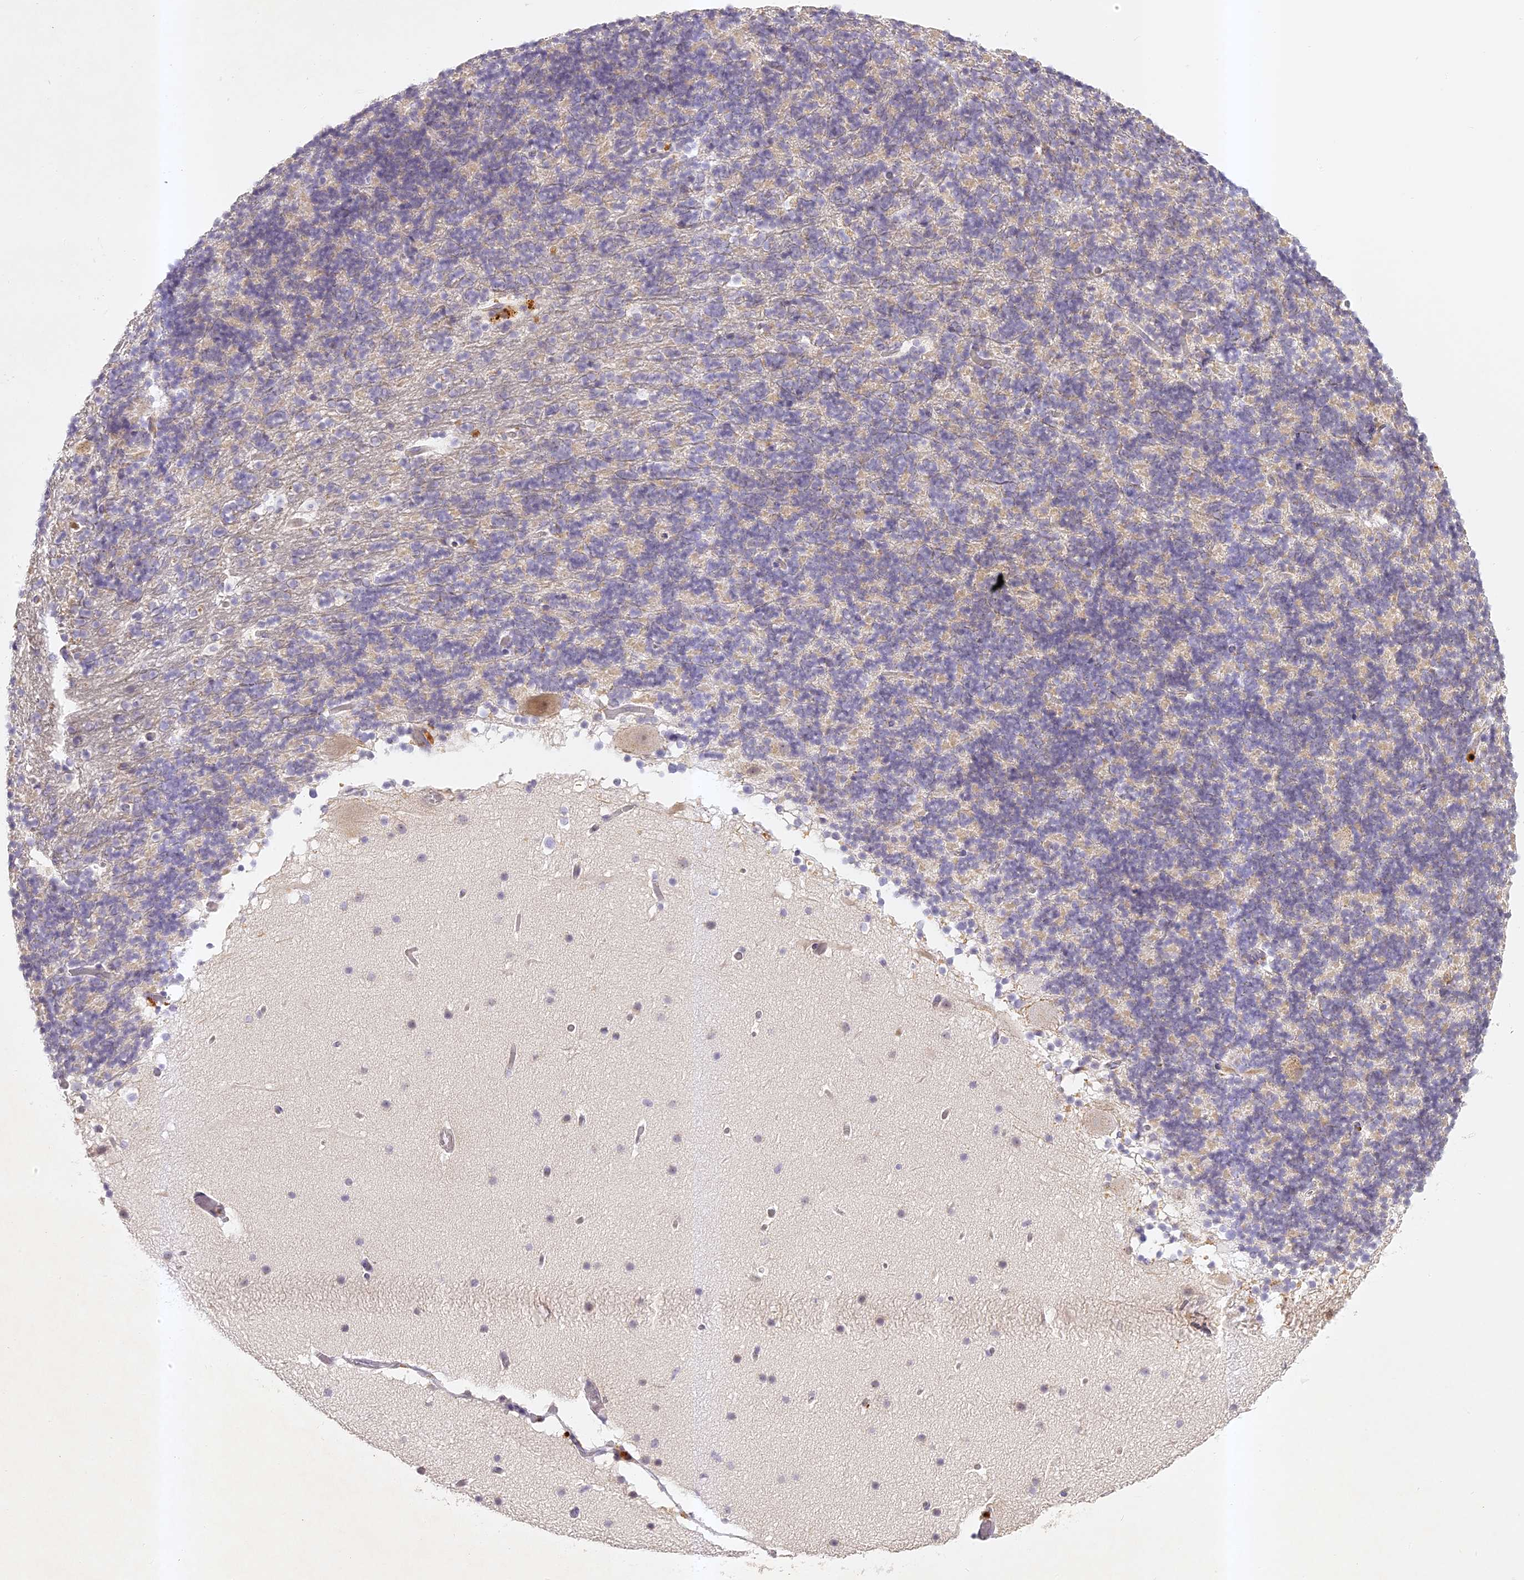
{"staining": {"intensity": "weak", "quantity": "<25%", "location": "cytoplasmic/membranous"}, "tissue": "cerebellum", "cell_type": "Cells in granular layer", "image_type": "normal", "snomed": [{"axis": "morphology", "description": "Normal tissue, NOS"}, {"axis": "topography", "description": "Cerebellum"}], "caption": "Immunohistochemical staining of benign cerebellum exhibits no significant positivity in cells in granular layer.", "gene": "ELL3", "patient": {"sex": "male", "age": 57}}